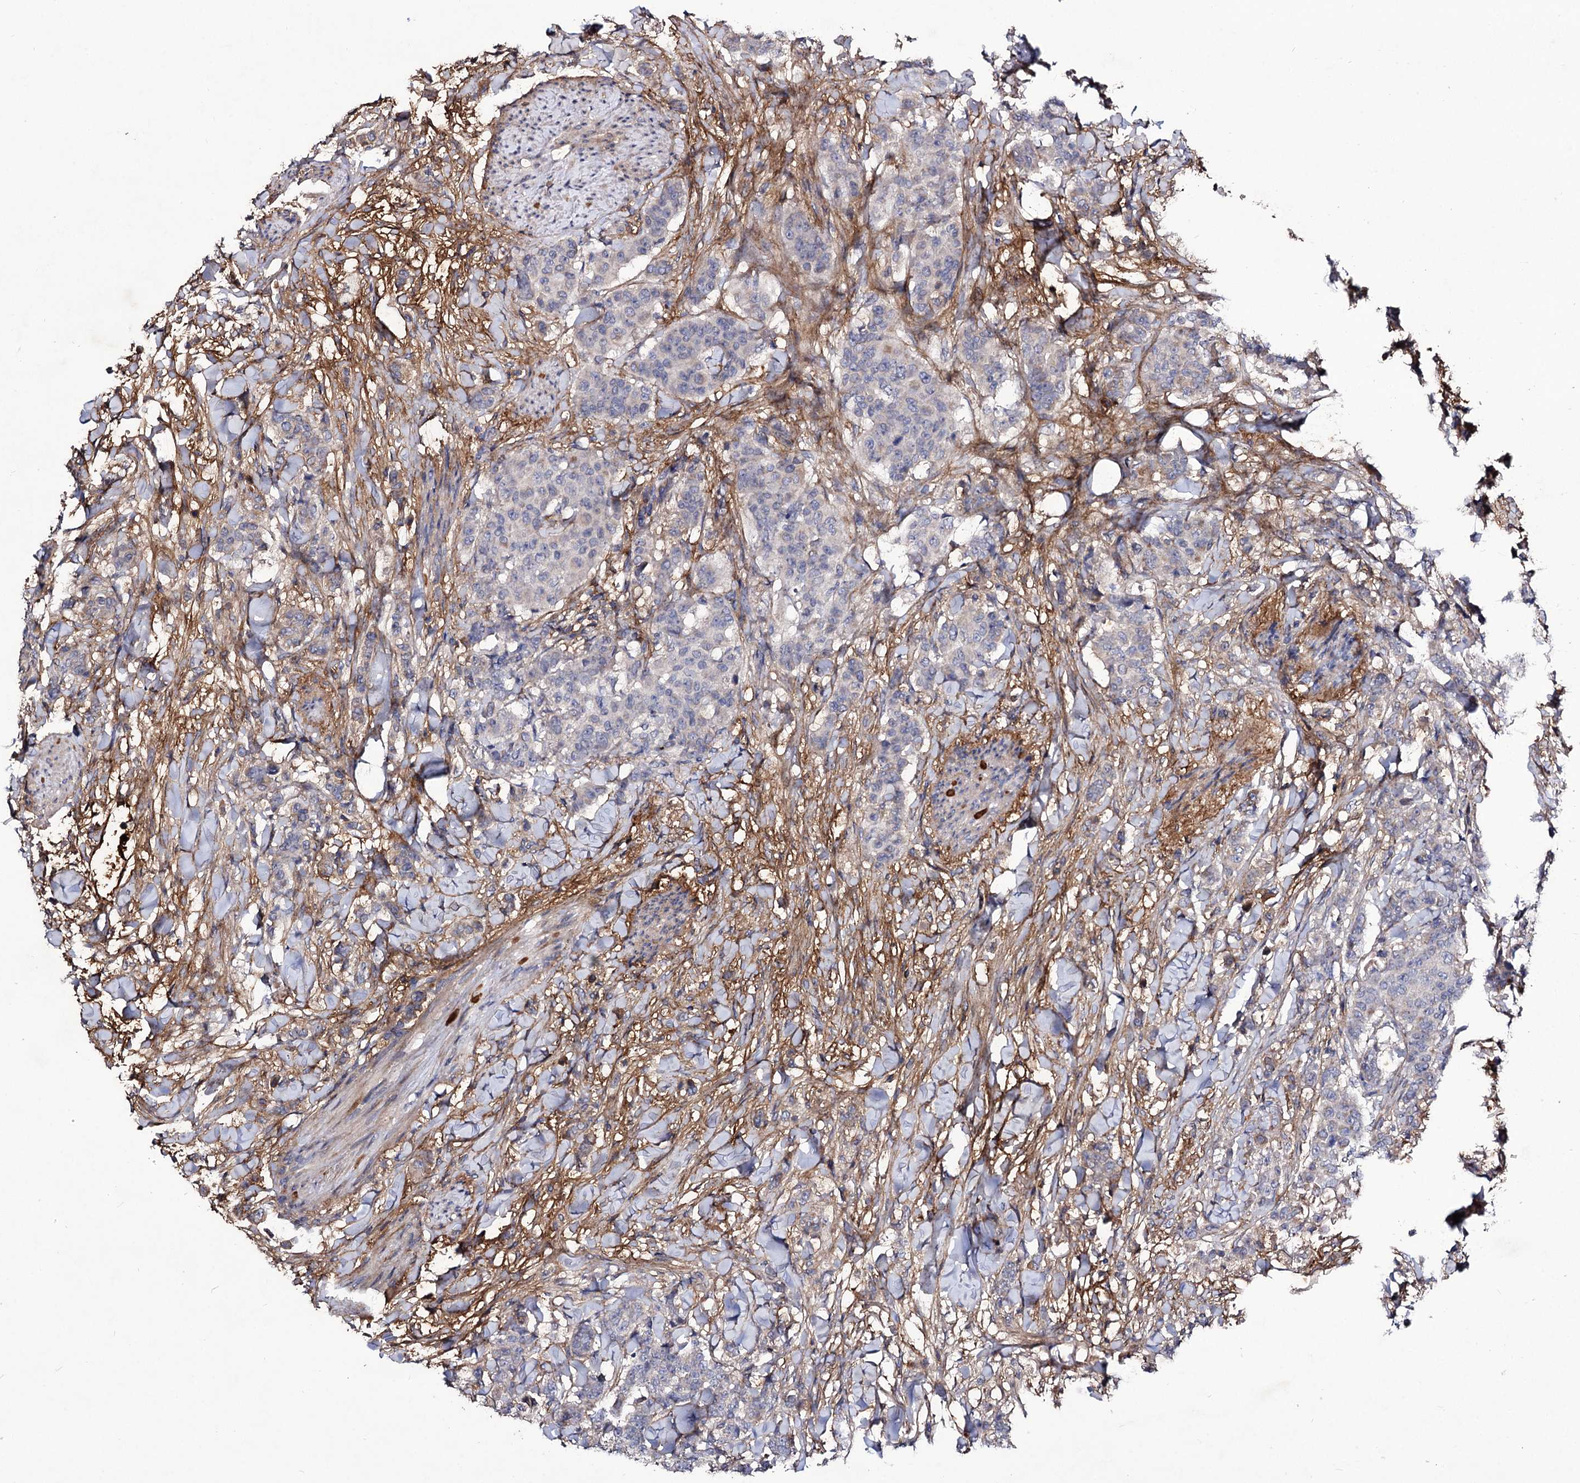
{"staining": {"intensity": "negative", "quantity": "none", "location": "none"}, "tissue": "breast cancer", "cell_type": "Tumor cells", "image_type": "cancer", "snomed": [{"axis": "morphology", "description": "Duct carcinoma"}, {"axis": "topography", "description": "Breast"}], "caption": "This is a photomicrograph of immunohistochemistry (IHC) staining of breast cancer (intraductal carcinoma), which shows no expression in tumor cells.", "gene": "MYO1H", "patient": {"sex": "female", "age": 40}}